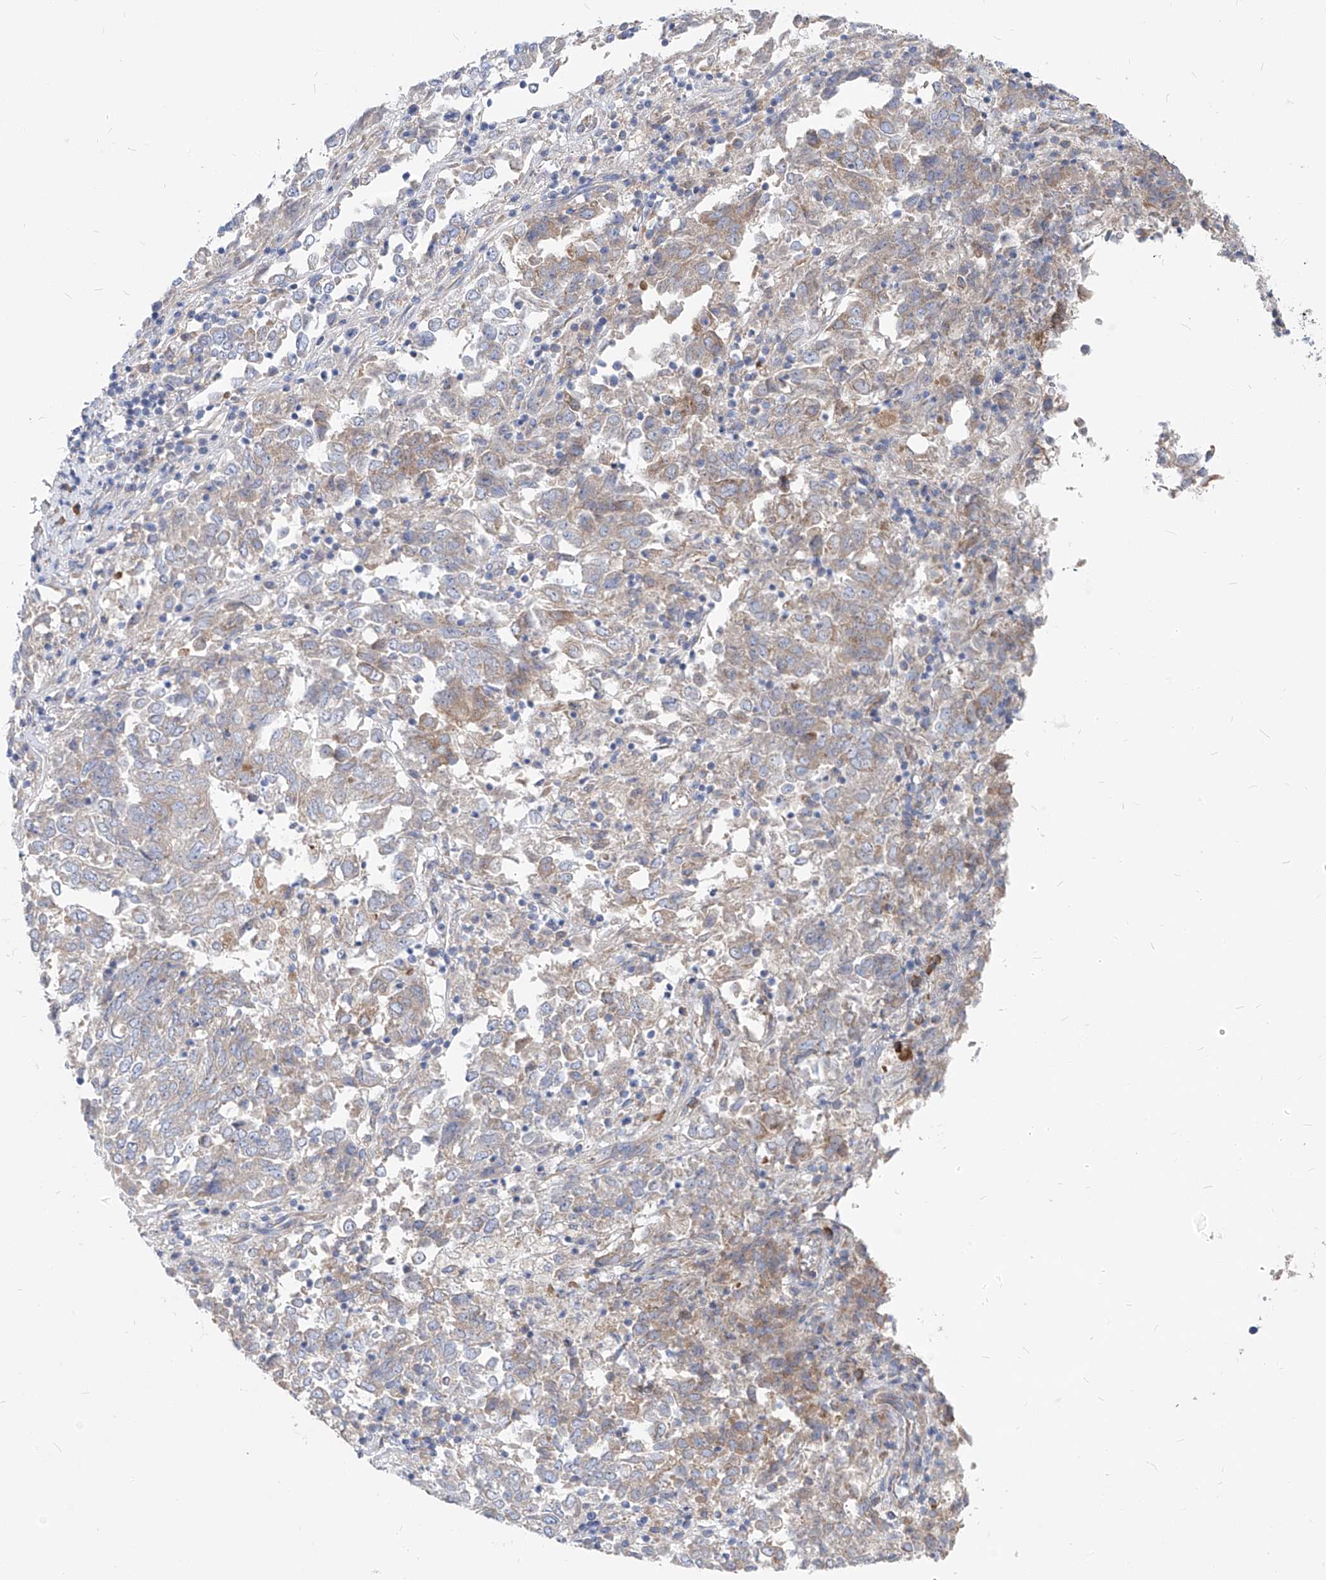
{"staining": {"intensity": "weak", "quantity": "<25%", "location": "cytoplasmic/membranous"}, "tissue": "endometrial cancer", "cell_type": "Tumor cells", "image_type": "cancer", "snomed": [{"axis": "morphology", "description": "Adenocarcinoma, NOS"}, {"axis": "topography", "description": "Endometrium"}], "caption": "An IHC micrograph of endometrial cancer (adenocarcinoma) is shown. There is no staining in tumor cells of endometrial cancer (adenocarcinoma). (Immunohistochemistry (ihc), brightfield microscopy, high magnification).", "gene": "UFL1", "patient": {"sex": "female", "age": 80}}